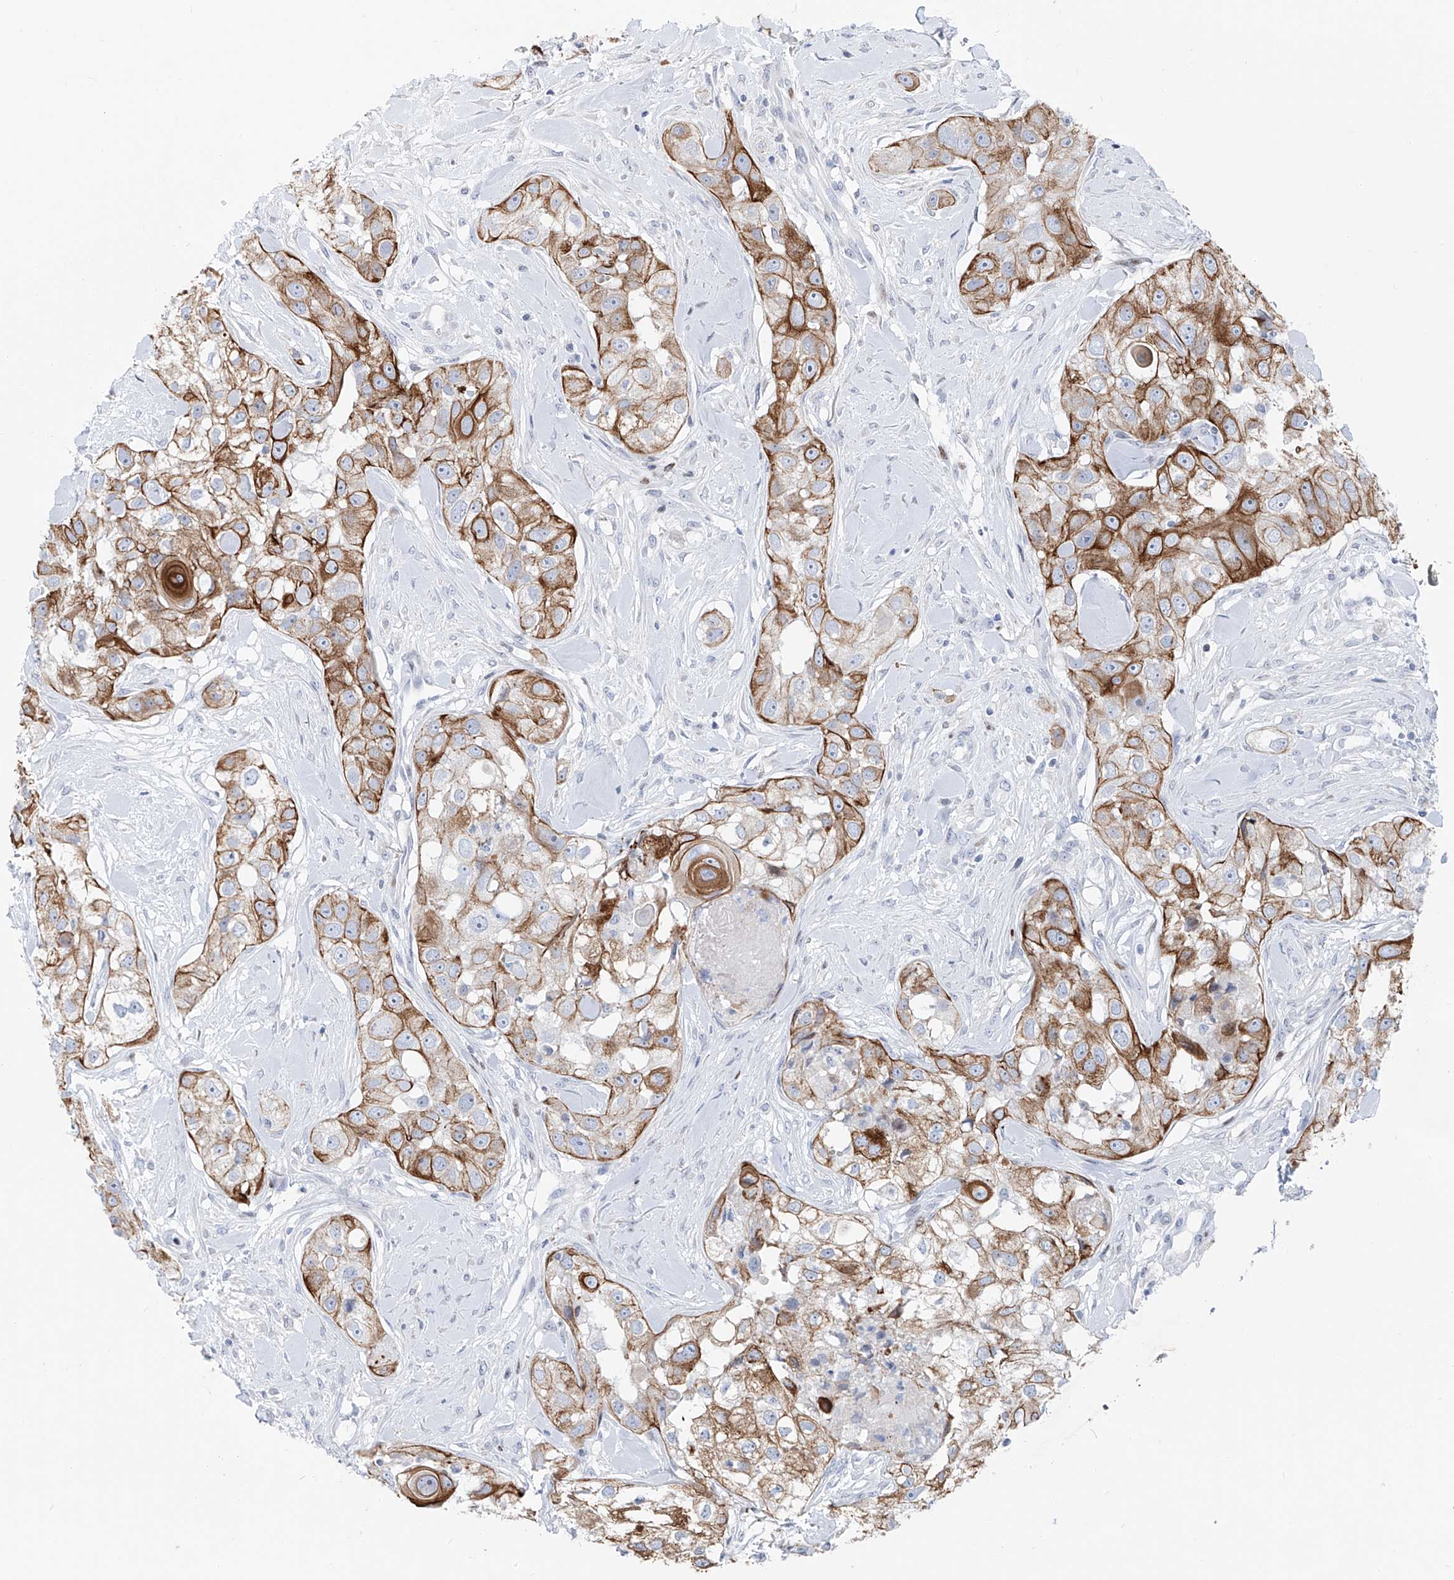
{"staining": {"intensity": "moderate", "quantity": ">75%", "location": "cytoplasmic/membranous"}, "tissue": "head and neck cancer", "cell_type": "Tumor cells", "image_type": "cancer", "snomed": [{"axis": "morphology", "description": "Normal tissue, NOS"}, {"axis": "morphology", "description": "Squamous cell carcinoma, NOS"}, {"axis": "topography", "description": "Skeletal muscle"}, {"axis": "topography", "description": "Head-Neck"}], "caption": "Immunohistochemical staining of head and neck squamous cell carcinoma reveals medium levels of moderate cytoplasmic/membranous positivity in approximately >75% of tumor cells.", "gene": "FRS3", "patient": {"sex": "male", "age": 51}}